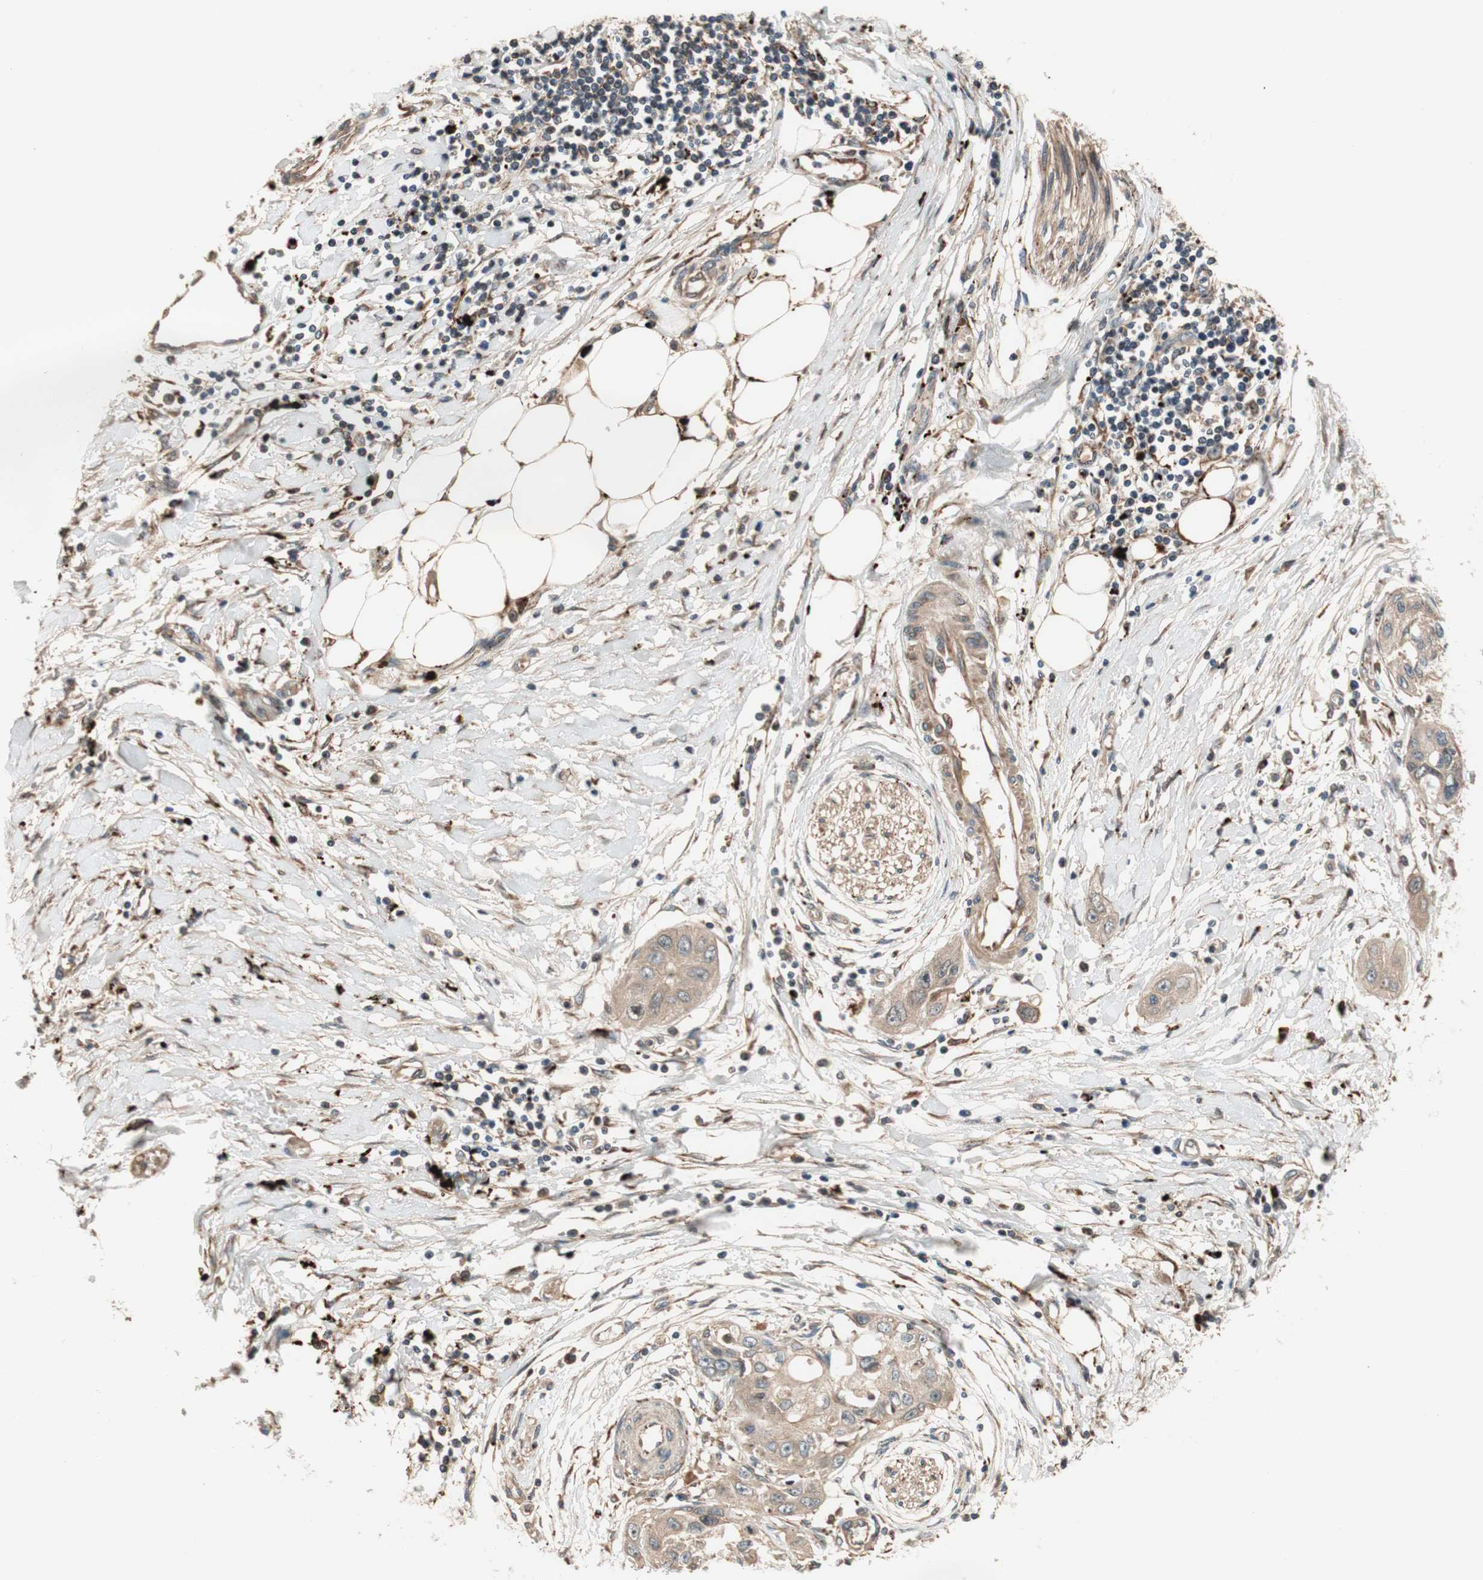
{"staining": {"intensity": "weak", "quantity": ">75%", "location": "cytoplasmic/membranous"}, "tissue": "pancreatic cancer", "cell_type": "Tumor cells", "image_type": "cancer", "snomed": [{"axis": "morphology", "description": "Adenocarcinoma, NOS"}, {"axis": "topography", "description": "Pancreas"}], "caption": "A histopathology image of pancreatic cancer (adenocarcinoma) stained for a protein displays weak cytoplasmic/membranous brown staining in tumor cells.", "gene": "PTPN21", "patient": {"sex": "female", "age": 70}}